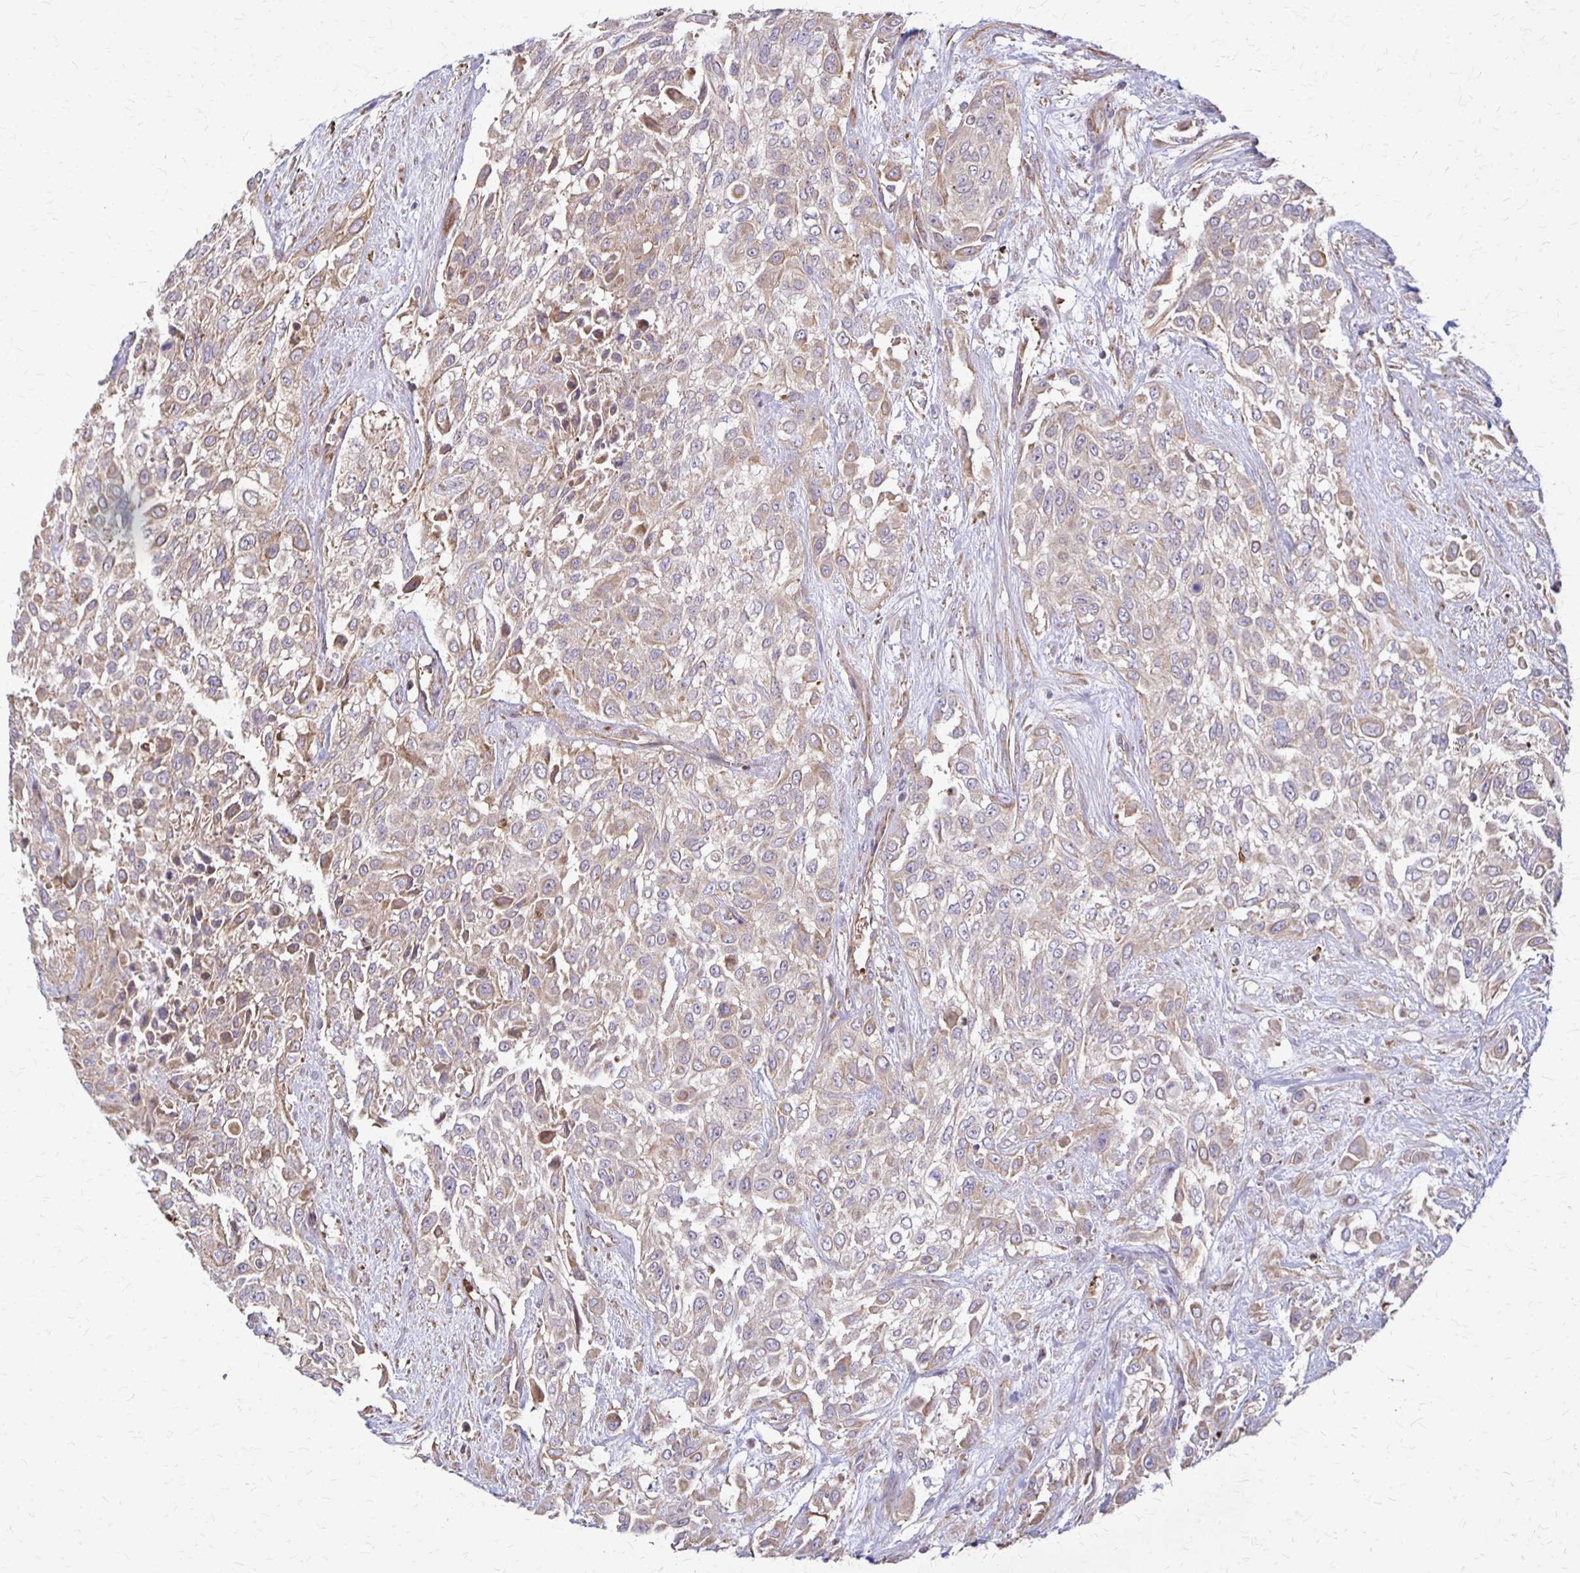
{"staining": {"intensity": "weak", "quantity": "<25%", "location": "cytoplasmic/membranous"}, "tissue": "urothelial cancer", "cell_type": "Tumor cells", "image_type": "cancer", "snomed": [{"axis": "morphology", "description": "Urothelial carcinoma, High grade"}, {"axis": "topography", "description": "Urinary bladder"}], "caption": "Immunohistochemistry (IHC) of urothelial carcinoma (high-grade) demonstrates no expression in tumor cells.", "gene": "EIF4EBP2", "patient": {"sex": "male", "age": 57}}